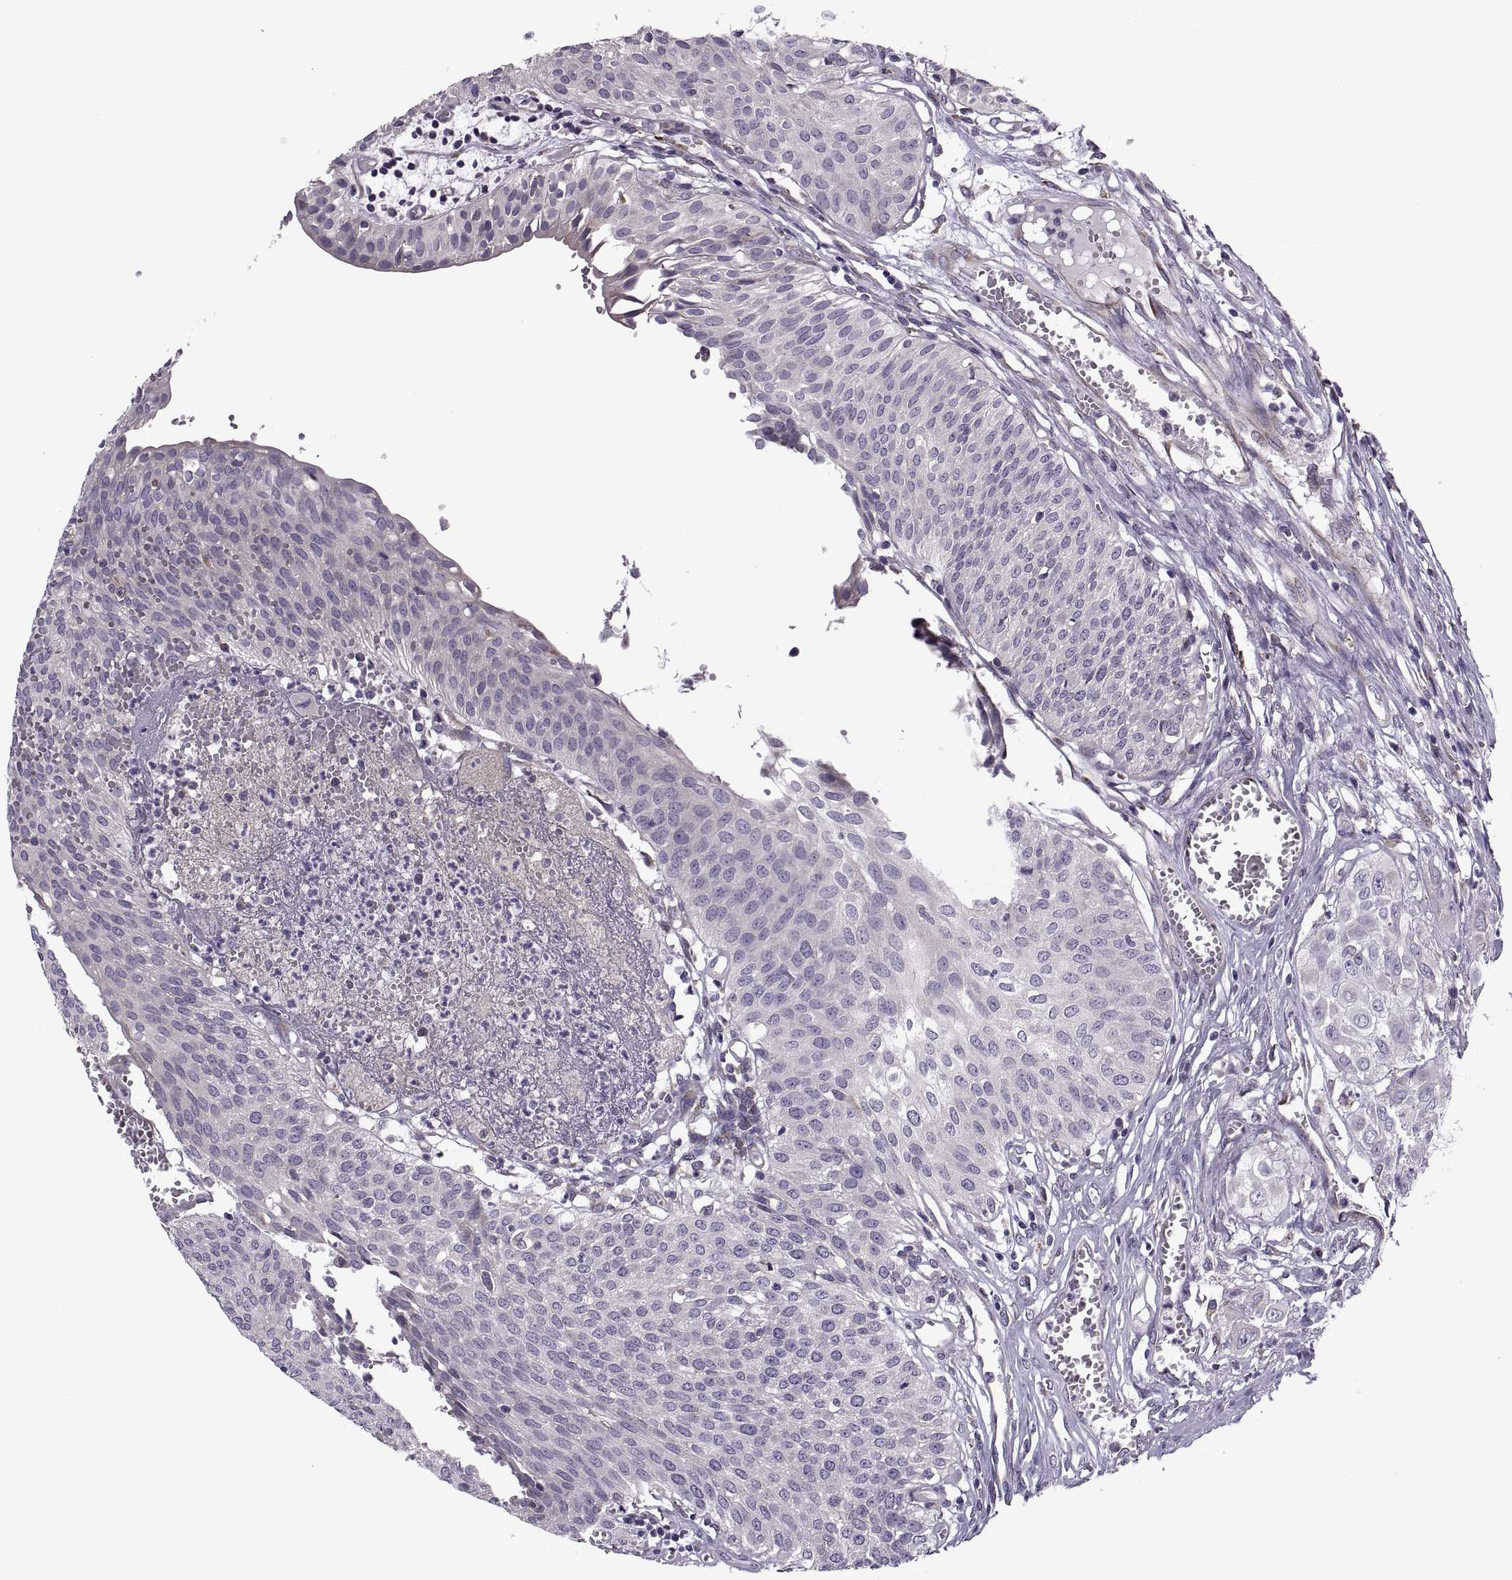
{"staining": {"intensity": "moderate", "quantity": "<25%", "location": "cytoplasmic/membranous"}, "tissue": "urothelial cancer", "cell_type": "Tumor cells", "image_type": "cancer", "snomed": [{"axis": "morphology", "description": "Urothelial carcinoma, High grade"}, {"axis": "topography", "description": "Urinary bladder"}], "caption": "High-magnification brightfield microscopy of urothelial cancer stained with DAB (3,3'-diaminobenzidine) (brown) and counterstained with hematoxylin (blue). tumor cells exhibit moderate cytoplasmic/membranous positivity is seen in about<25% of cells.", "gene": "LETM2", "patient": {"sex": "male", "age": 57}}